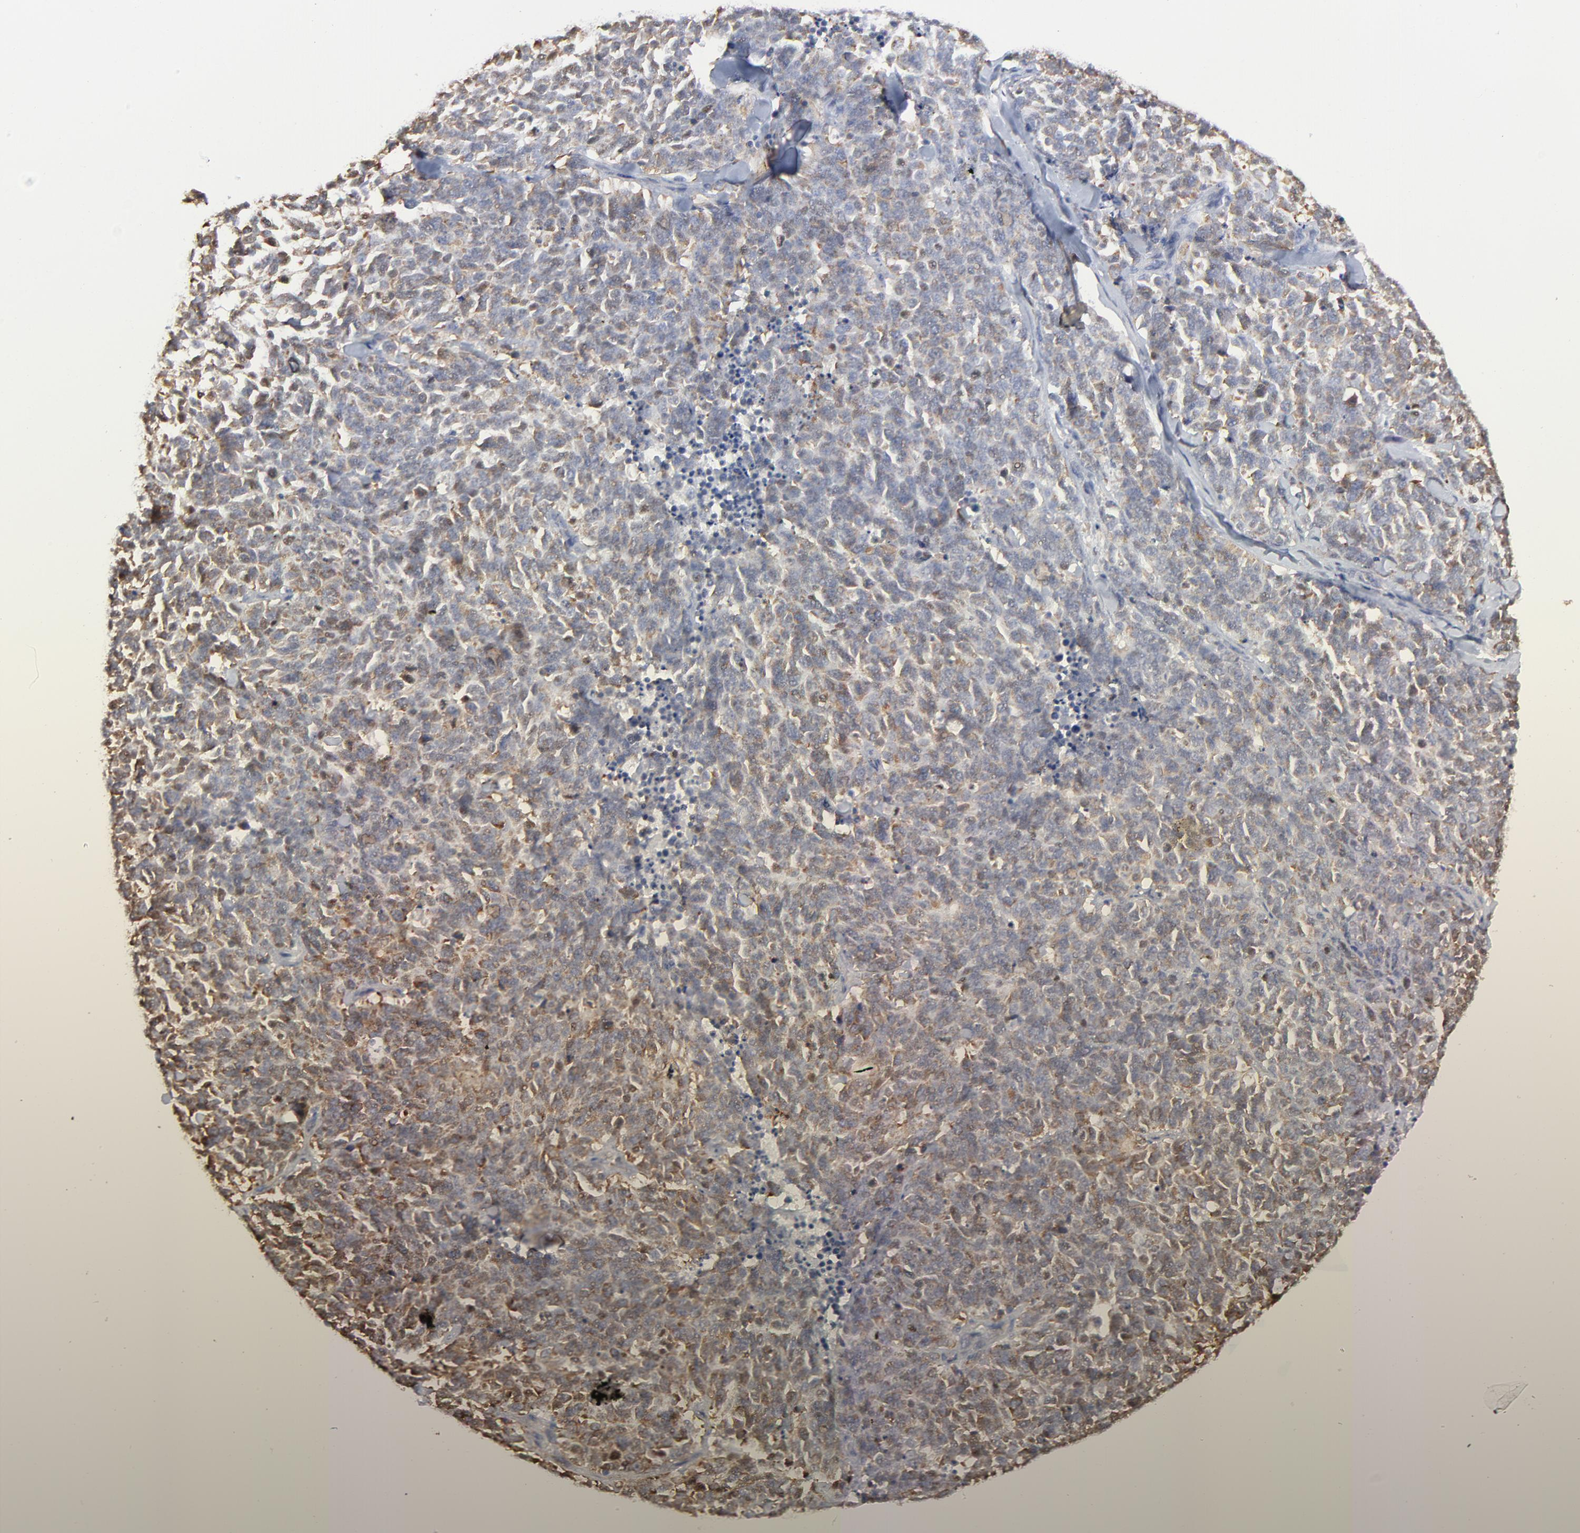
{"staining": {"intensity": "weak", "quantity": "25%-75%", "location": "cytoplasmic/membranous"}, "tissue": "lung cancer", "cell_type": "Tumor cells", "image_type": "cancer", "snomed": [{"axis": "morphology", "description": "Neoplasm, malignant, NOS"}, {"axis": "topography", "description": "Lung"}], "caption": "Immunohistochemistry (IHC) histopathology image of neoplastic tissue: lung cancer (neoplasm (malignant)) stained using immunohistochemistry exhibits low levels of weak protein expression localized specifically in the cytoplasmic/membranous of tumor cells, appearing as a cytoplasmic/membranous brown color.", "gene": "NCAPH", "patient": {"sex": "female", "age": 58}}